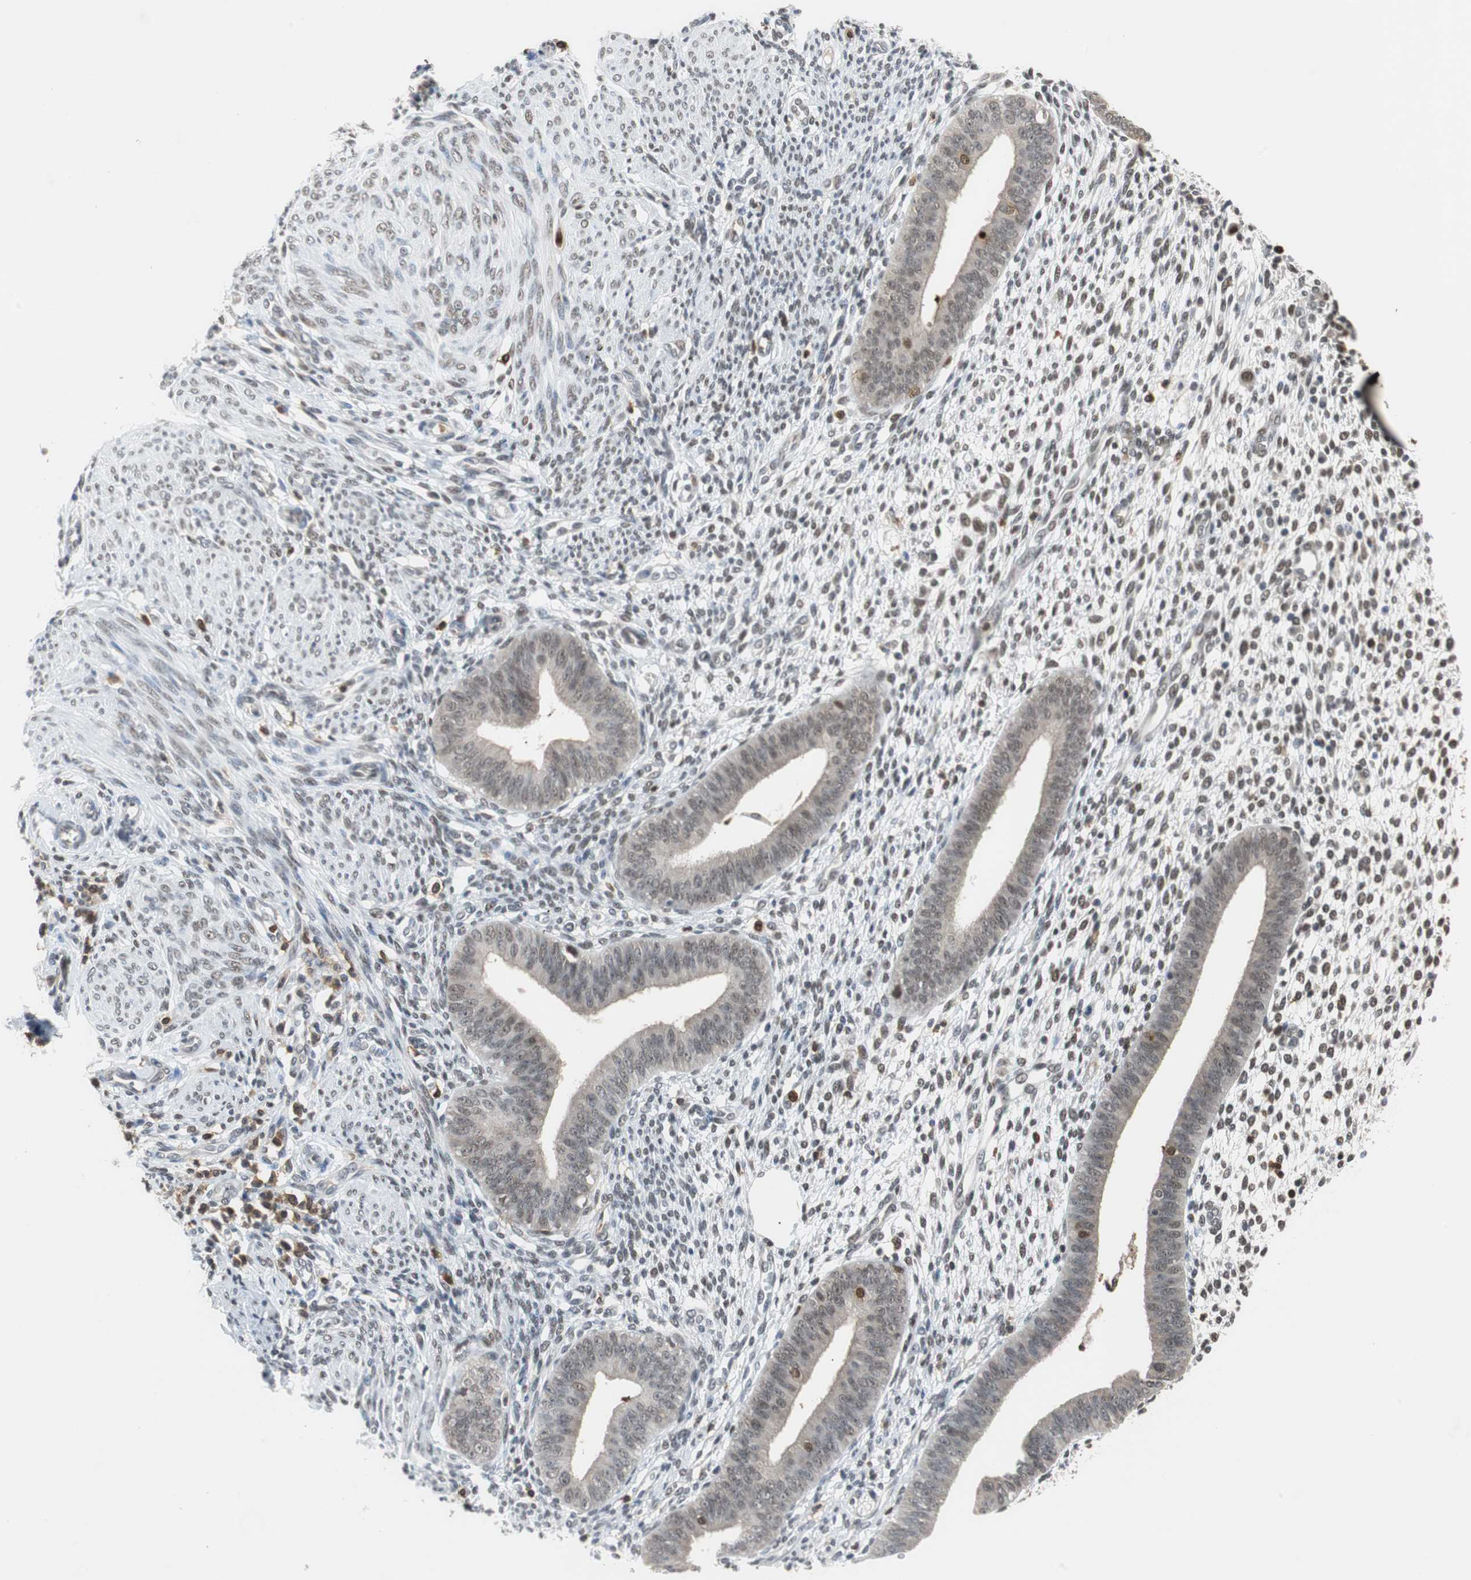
{"staining": {"intensity": "moderate", "quantity": "25%-75%", "location": "nuclear"}, "tissue": "endometrium", "cell_type": "Cells in endometrial stroma", "image_type": "normal", "snomed": [{"axis": "morphology", "description": "Normal tissue, NOS"}, {"axis": "topography", "description": "Endometrium"}], "caption": "Protein analysis of normal endometrium shows moderate nuclear staining in about 25%-75% of cells in endometrial stroma. (DAB IHC, brown staining for protein, blue staining for nuclei).", "gene": "SIRT1", "patient": {"sex": "female", "age": 35}}